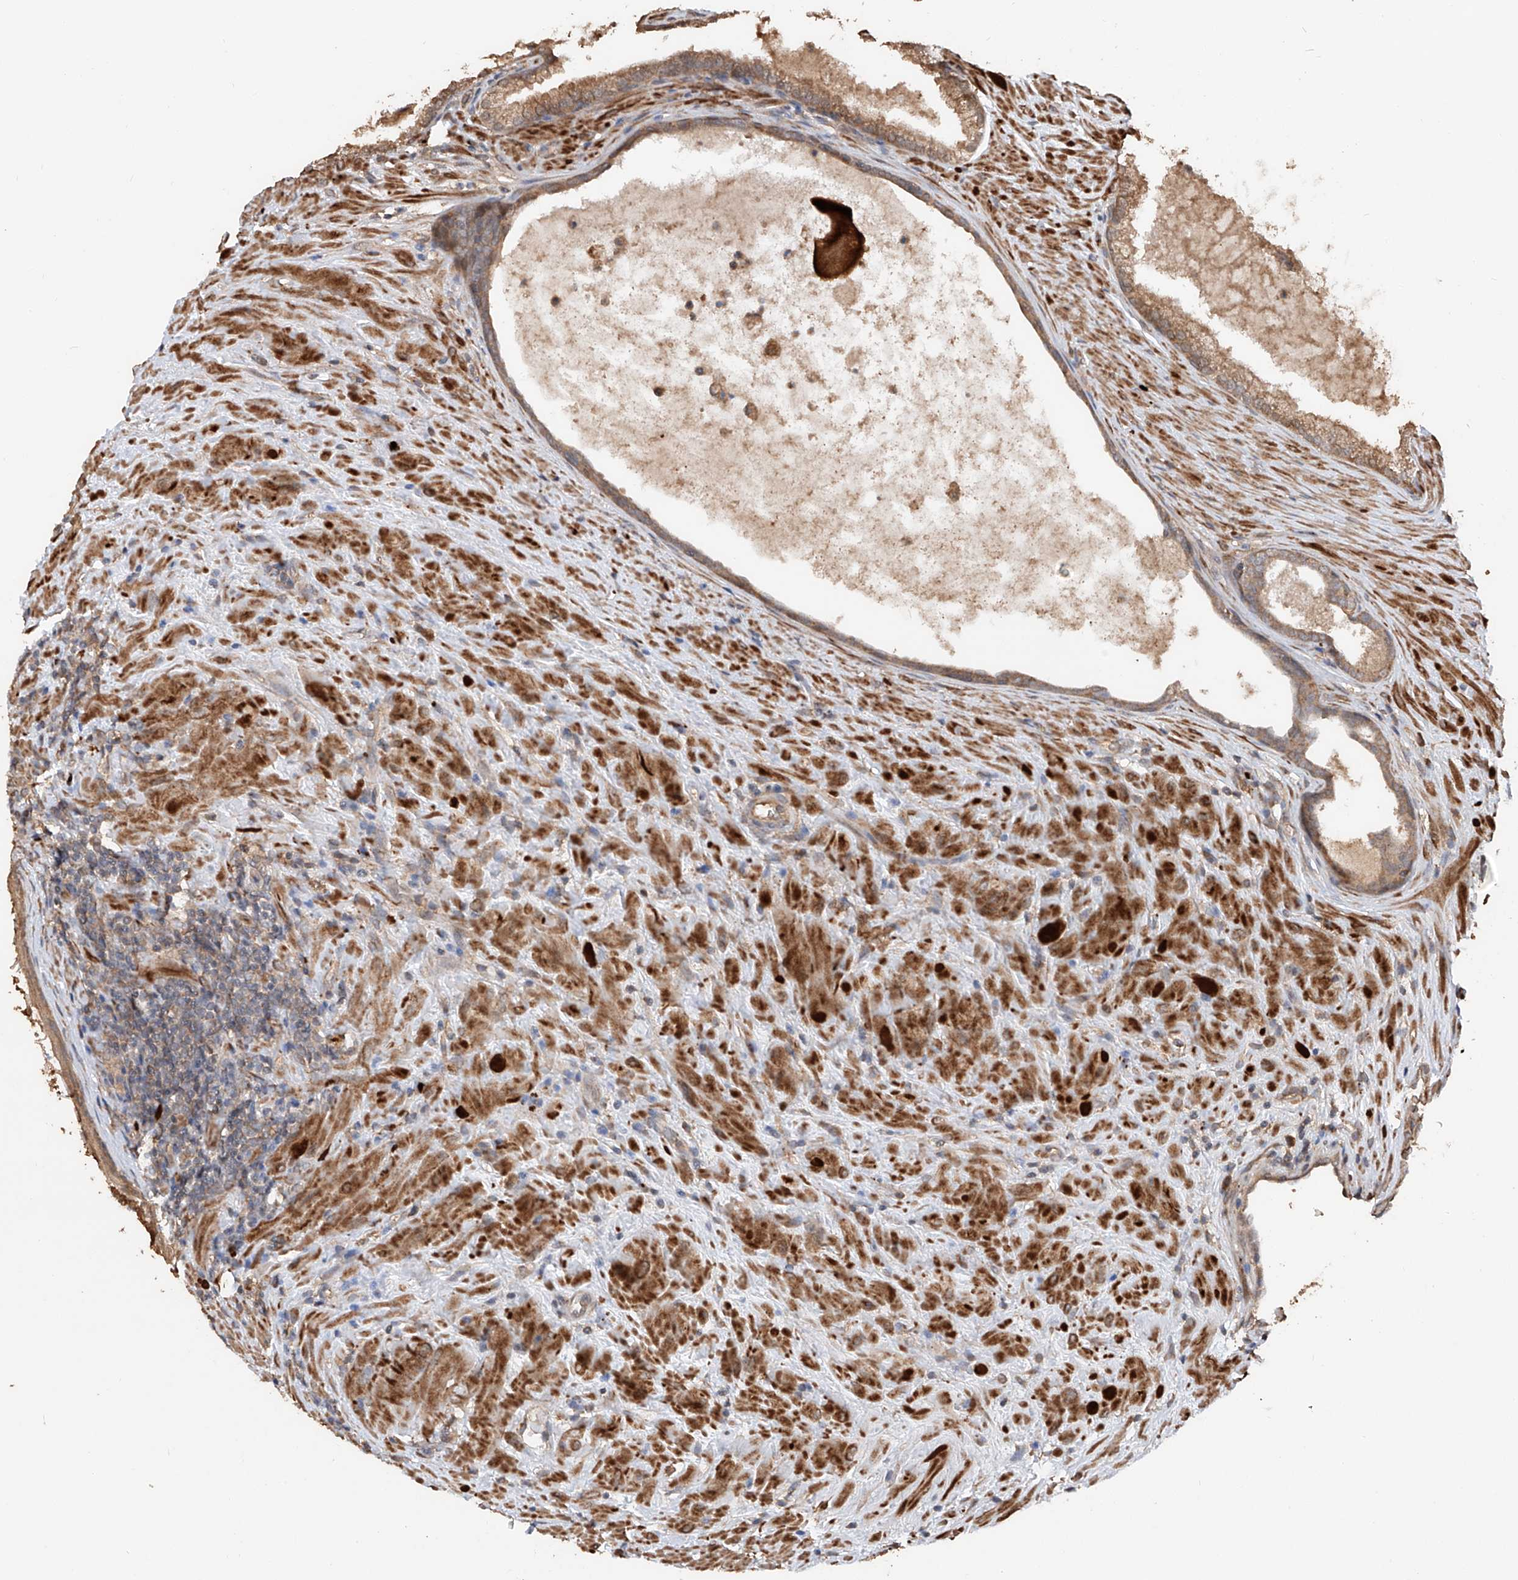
{"staining": {"intensity": "moderate", "quantity": ">75%", "location": "cytoplasmic/membranous"}, "tissue": "prostate cancer", "cell_type": "Tumor cells", "image_type": "cancer", "snomed": [{"axis": "morphology", "description": "Adenocarcinoma, High grade"}, {"axis": "topography", "description": "Prostate"}], "caption": "The immunohistochemical stain labels moderate cytoplasmic/membranous expression in tumor cells of adenocarcinoma (high-grade) (prostate) tissue. The staining was performed using DAB (3,3'-diaminobenzidine) to visualize the protein expression in brown, while the nuclei were stained in blue with hematoxylin (Magnification: 20x).", "gene": "FAM135A", "patient": {"sex": "male", "age": 73}}